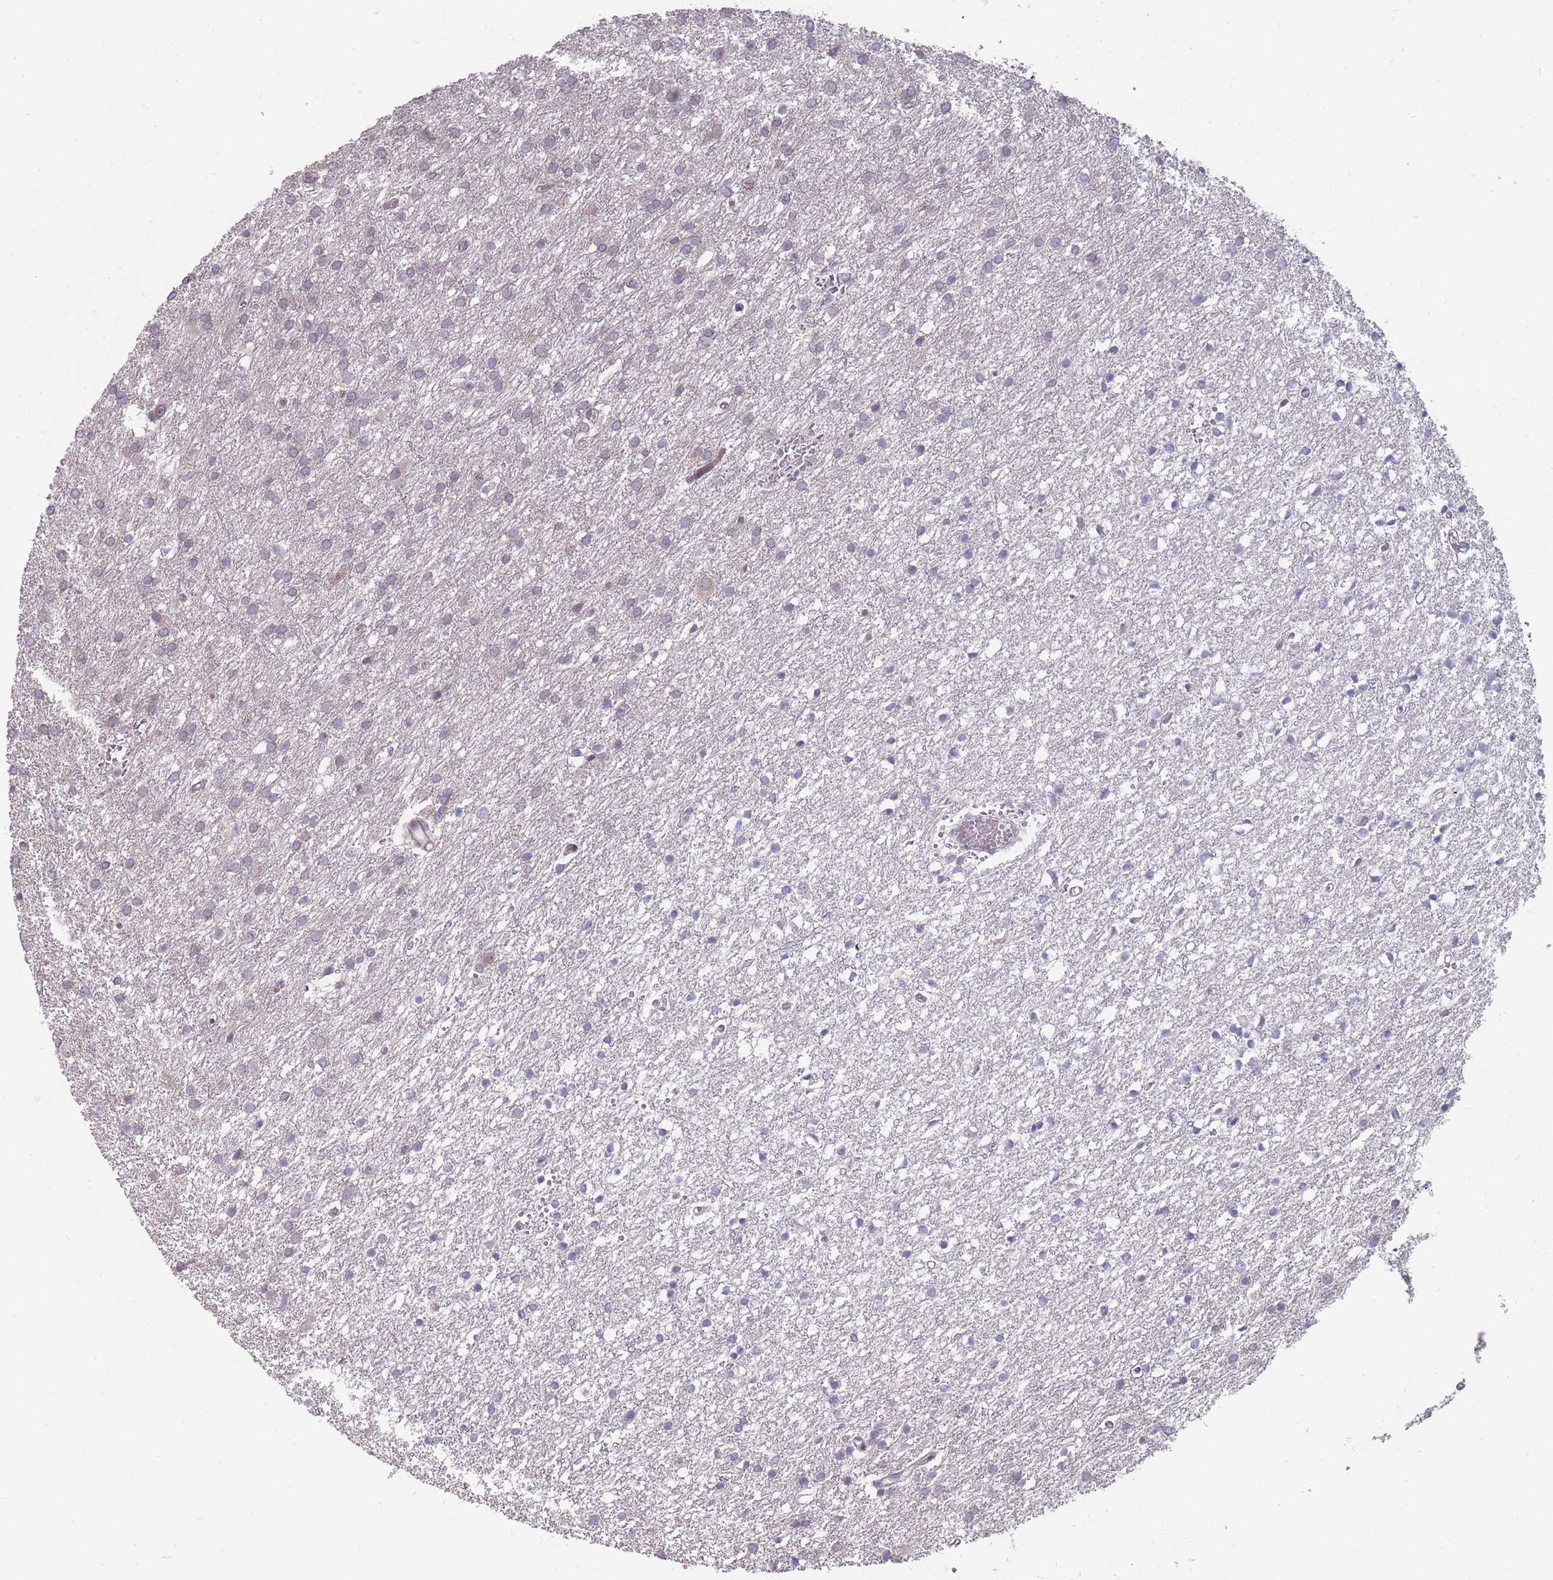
{"staining": {"intensity": "negative", "quantity": "none", "location": "none"}, "tissue": "glioma", "cell_type": "Tumor cells", "image_type": "cancer", "snomed": [{"axis": "morphology", "description": "Glioma, malignant, High grade"}, {"axis": "topography", "description": "Brain"}], "caption": "Protein analysis of malignant high-grade glioma demonstrates no significant staining in tumor cells. (Brightfield microscopy of DAB (3,3'-diaminobenzidine) immunohistochemistry at high magnification).", "gene": "PCDH12", "patient": {"sex": "female", "age": 50}}